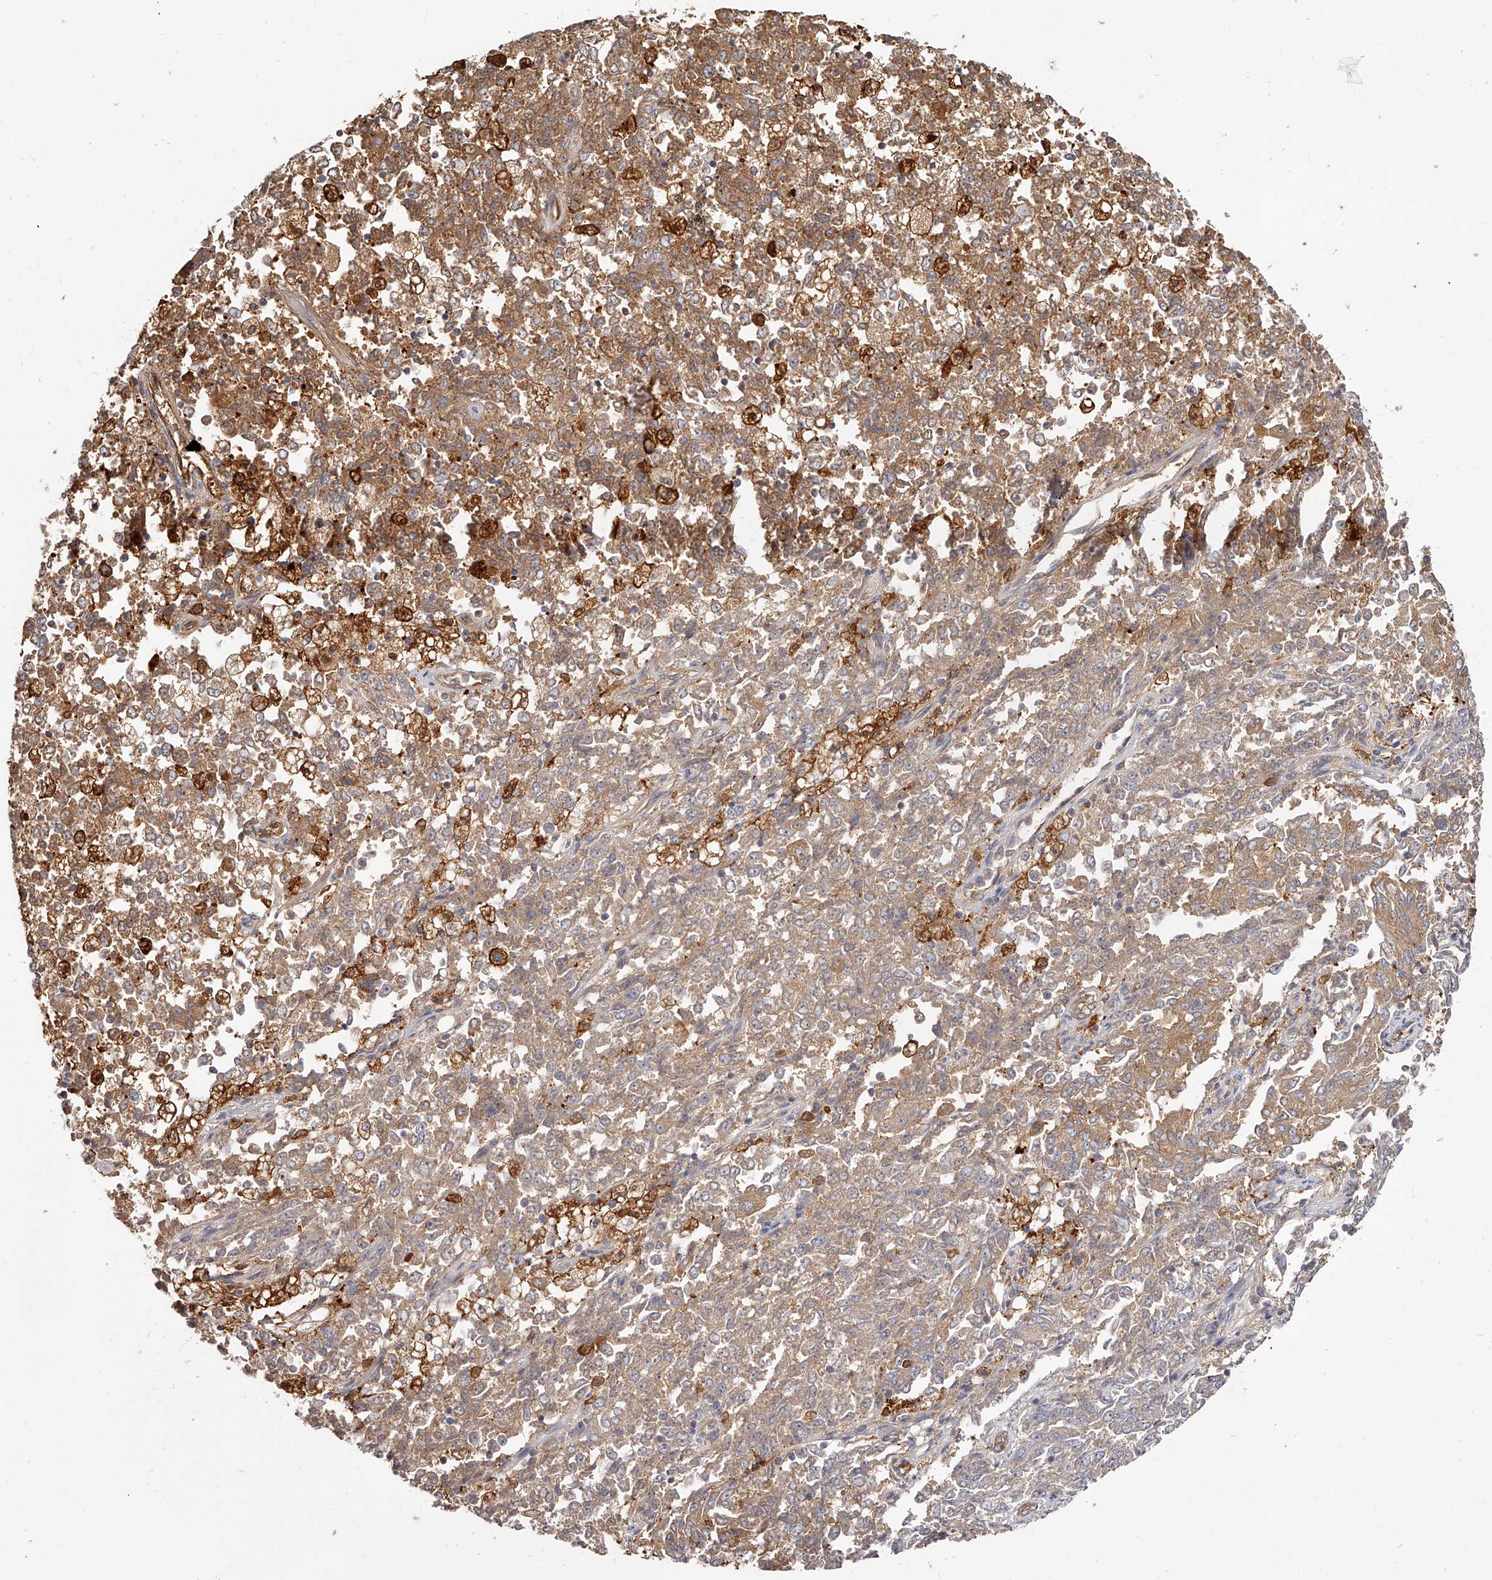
{"staining": {"intensity": "moderate", "quantity": ">75%", "location": "cytoplasmic/membranous"}, "tissue": "endometrial cancer", "cell_type": "Tumor cells", "image_type": "cancer", "snomed": [{"axis": "morphology", "description": "Adenocarcinoma, NOS"}, {"axis": "topography", "description": "Endometrium"}], "caption": "Protein staining of endometrial cancer tissue displays moderate cytoplasmic/membranous staining in about >75% of tumor cells.", "gene": "LAP3", "patient": {"sex": "female", "age": 80}}